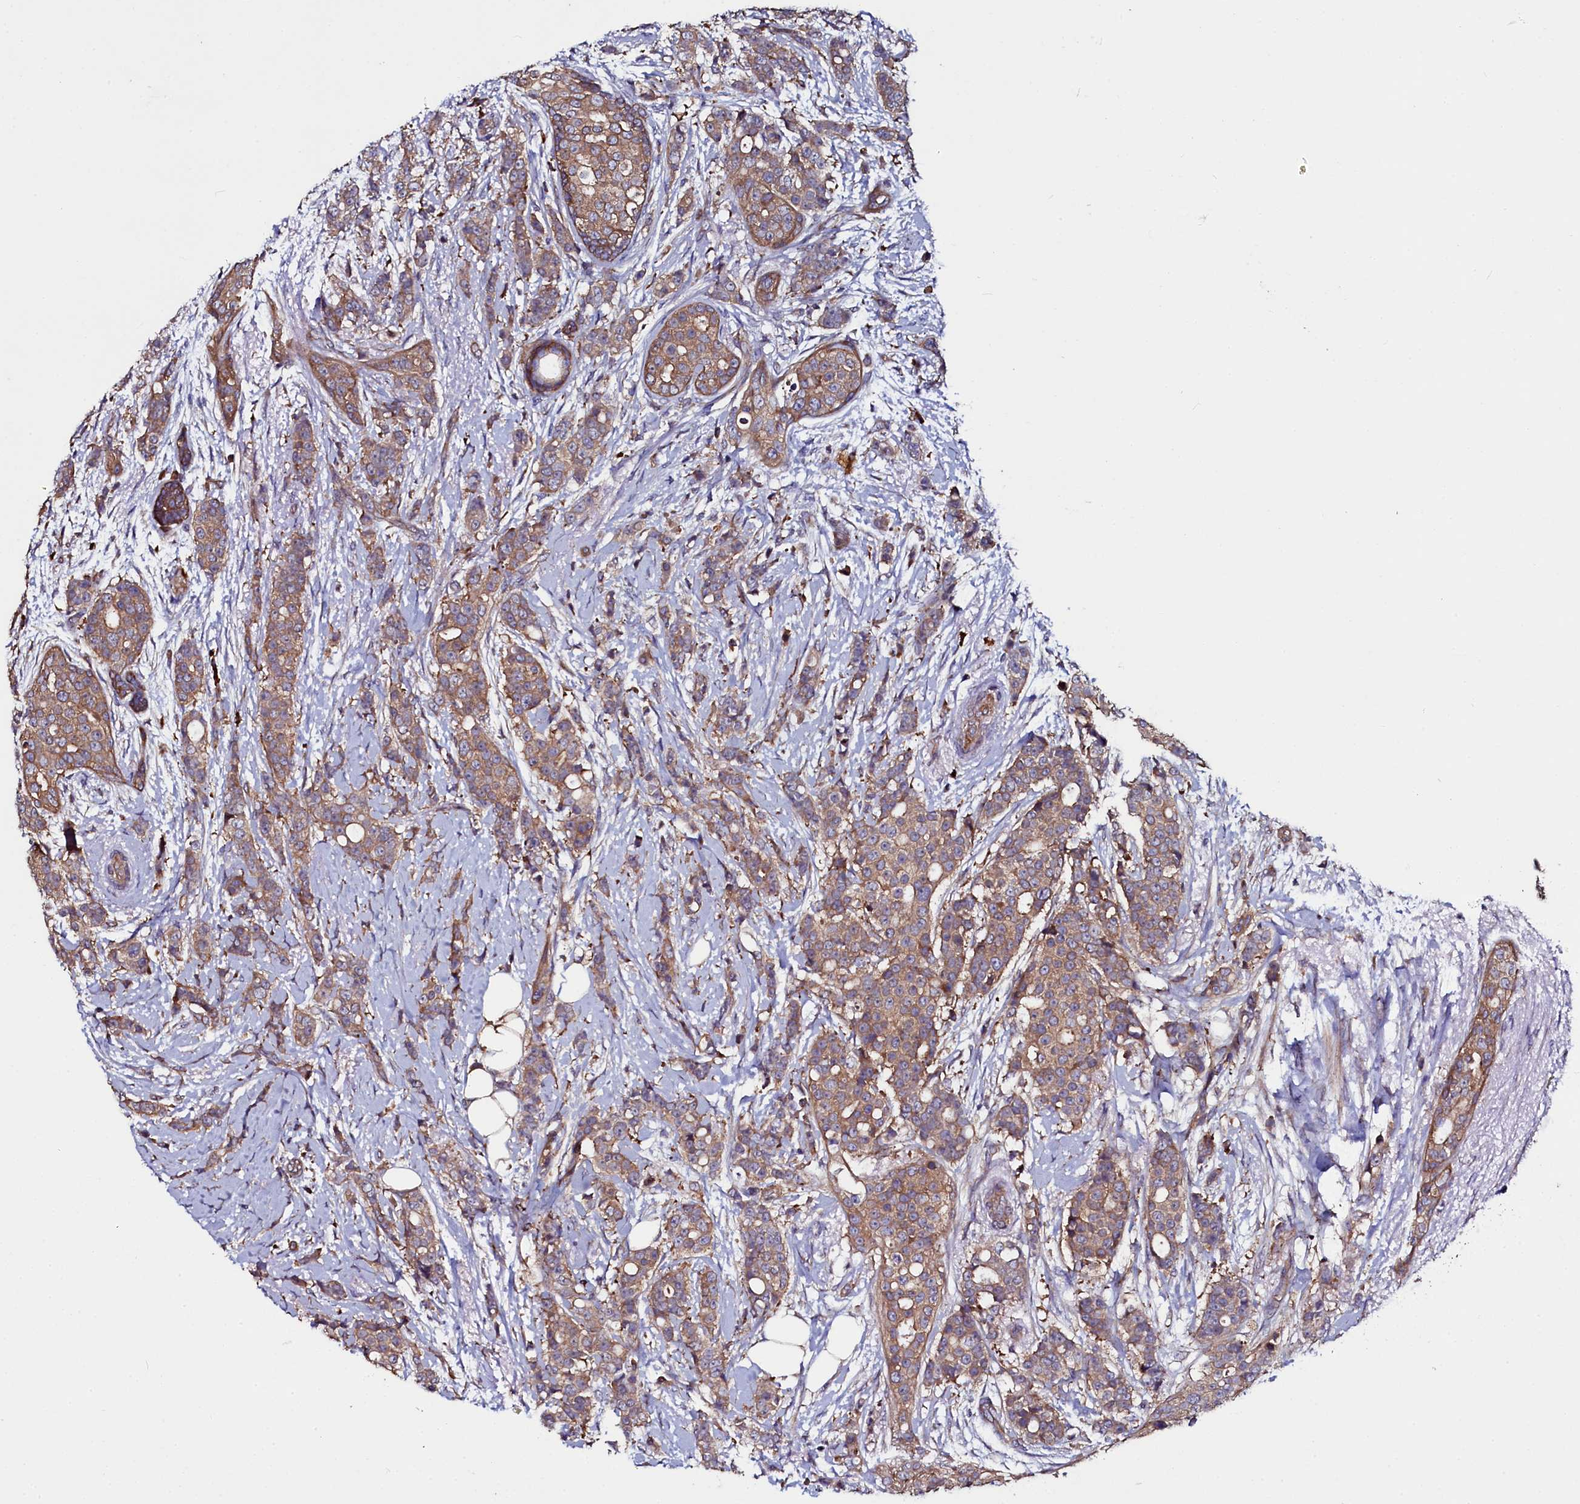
{"staining": {"intensity": "moderate", "quantity": ">75%", "location": "cytoplasmic/membranous"}, "tissue": "breast cancer", "cell_type": "Tumor cells", "image_type": "cancer", "snomed": [{"axis": "morphology", "description": "Lobular carcinoma"}, {"axis": "topography", "description": "Breast"}], "caption": "Protein staining of breast cancer (lobular carcinoma) tissue shows moderate cytoplasmic/membranous staining in about >75% of tumor cells. The protein is stained brown, and the nuclei are stained in blue (DAB (3,3'-diaminobenzidine) IHC with brightfield microscopy, high magnification).", "gene": "USPL1", "patient": {"sex": "female", "age": 51}}